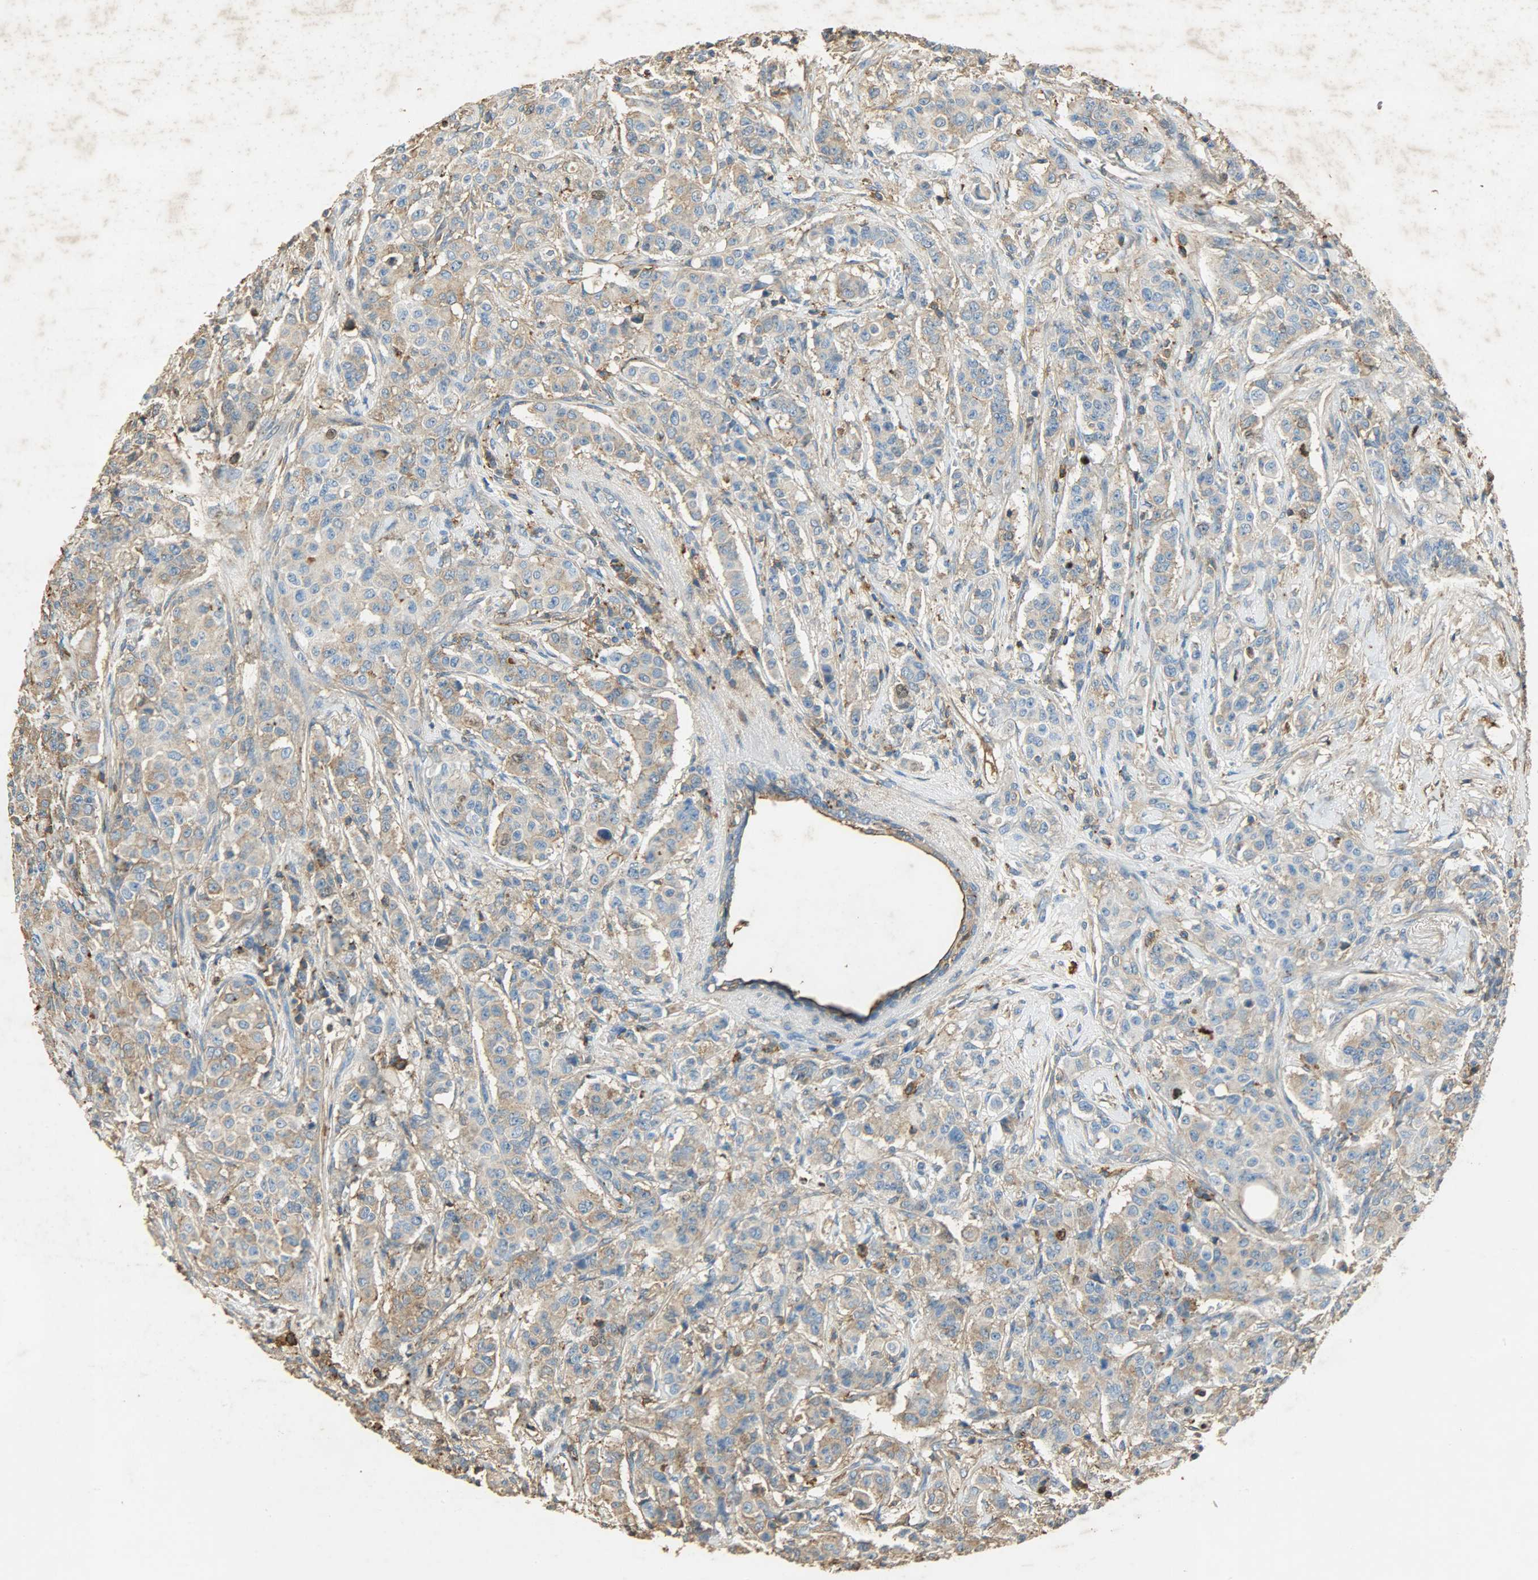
{"staining": {"intensity": "weak", "quantity": ">75%", "location": "cytoplasmic/membranous"}, "tissue": "breast cancer", "cell_type": "Tumor cells", "image_type": "cancer", "snomed": [{"axis": "morphology", "description": "Duct carcinoma"}, {"axis": "topography", "description": "Breast"}], "caption": "DAB (3,3'-diaminobenzidine) immunohistochemical staining of human breast infiltrating ductal carcinoma exhibits weak cytoplasmic/membranous protein positivity in about >75% of tumor cells. (brown staining indicates protein expression, while blue staining denotes nuclei).", "gene": "ANXA6", "patient": {"sex": "female", "age": 40}}